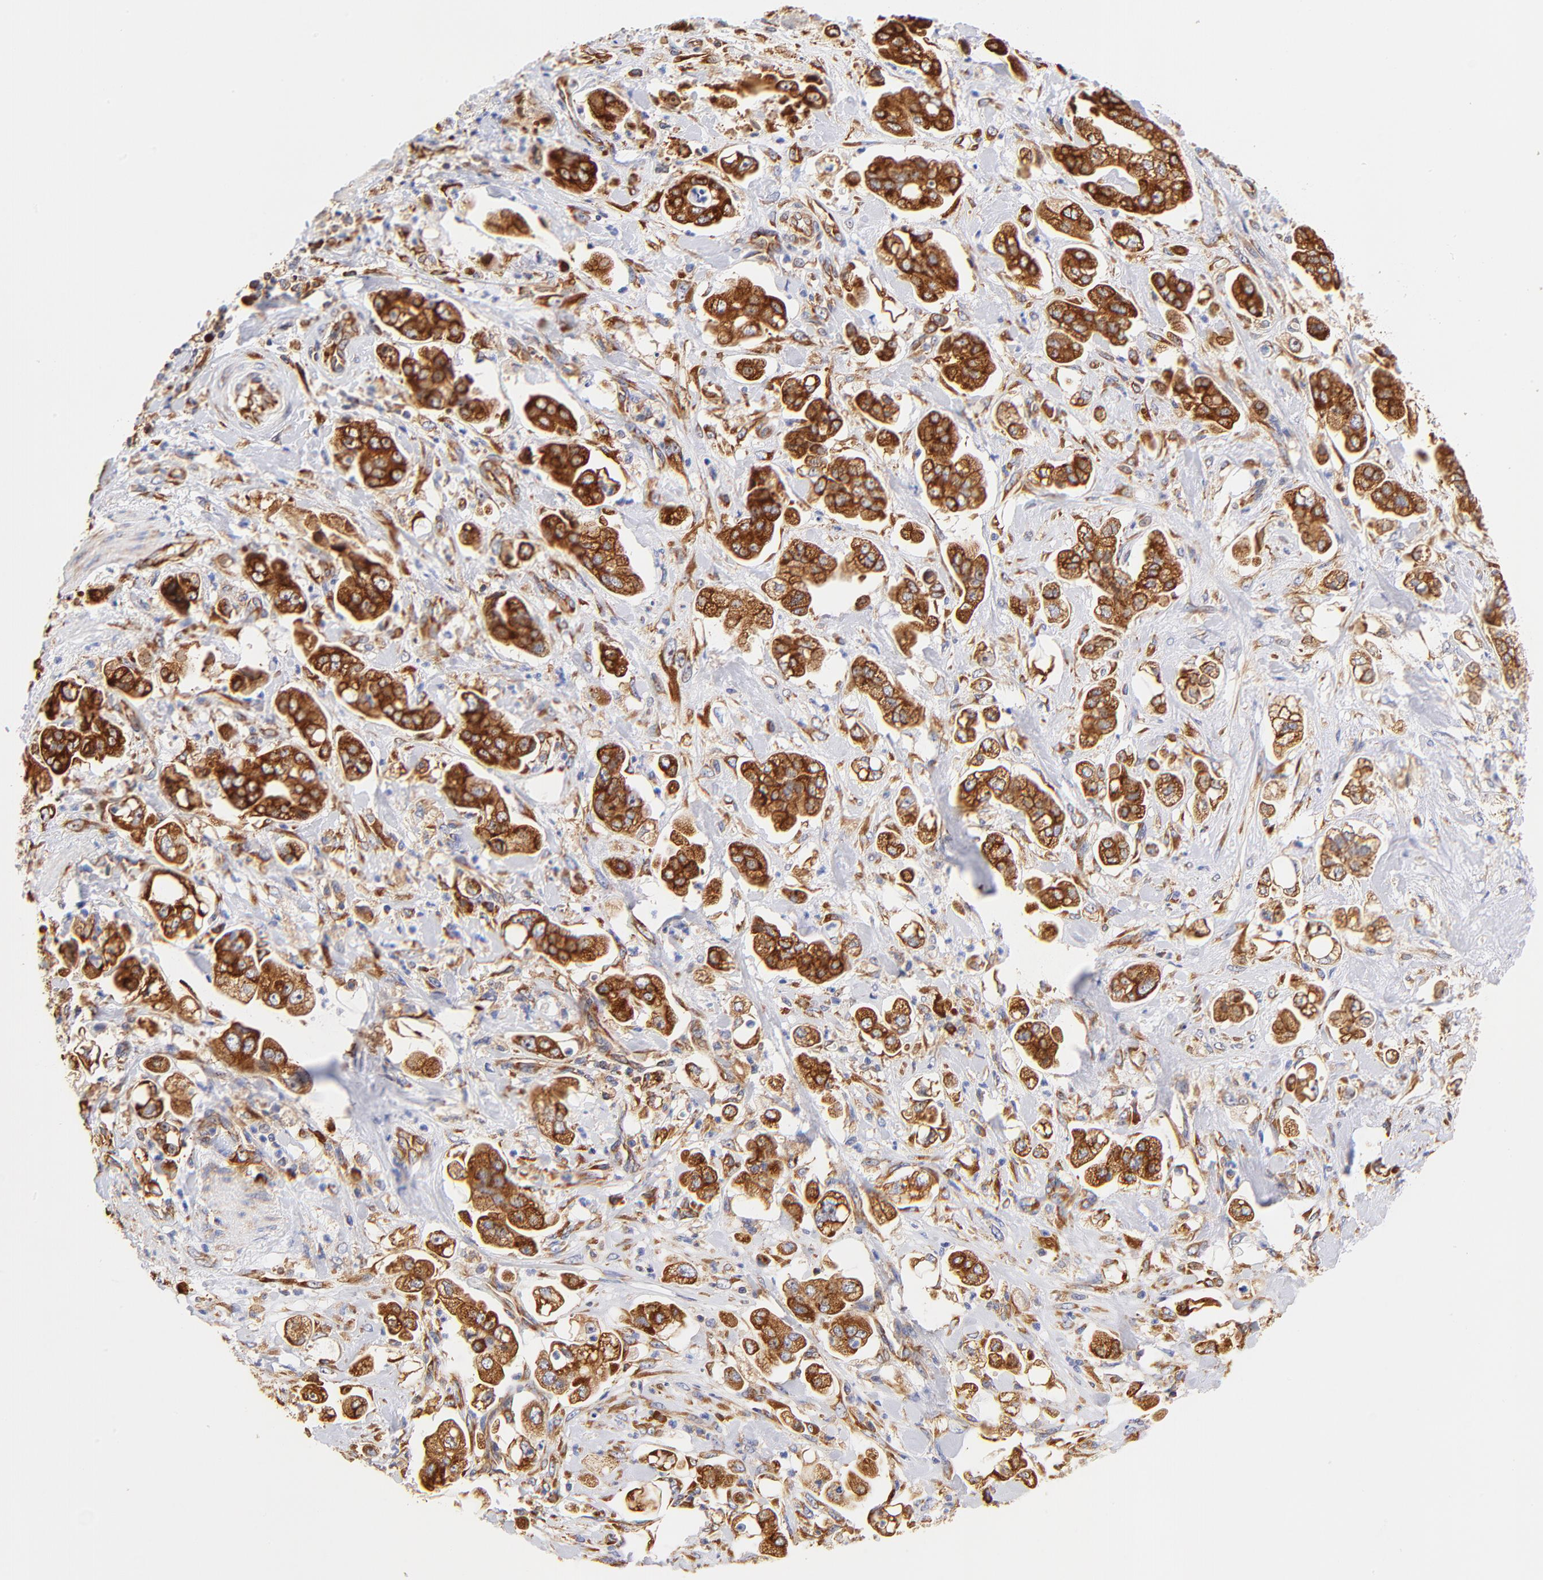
{"staining": {"intensity": "strong", "quantity": ">75%", "location": "cytoplasmic/membranous"}, "tissue": "stomach cancer", "cell_type": "Tumor cells", "image_type": "cancer", "snomed": [{"axis": "morphology", "description": "Adenocarcinoma, NOS"}, {"axis": "topography", "description": "Stomach"}], "caption": "A brown stain shows strong cytoplasmic/membranous staining of a protein in human stomach cancer (adenocarcinoma) tumor cells.", "gene": "RPL27", "patient": {"sex": "male", "age": 62}}